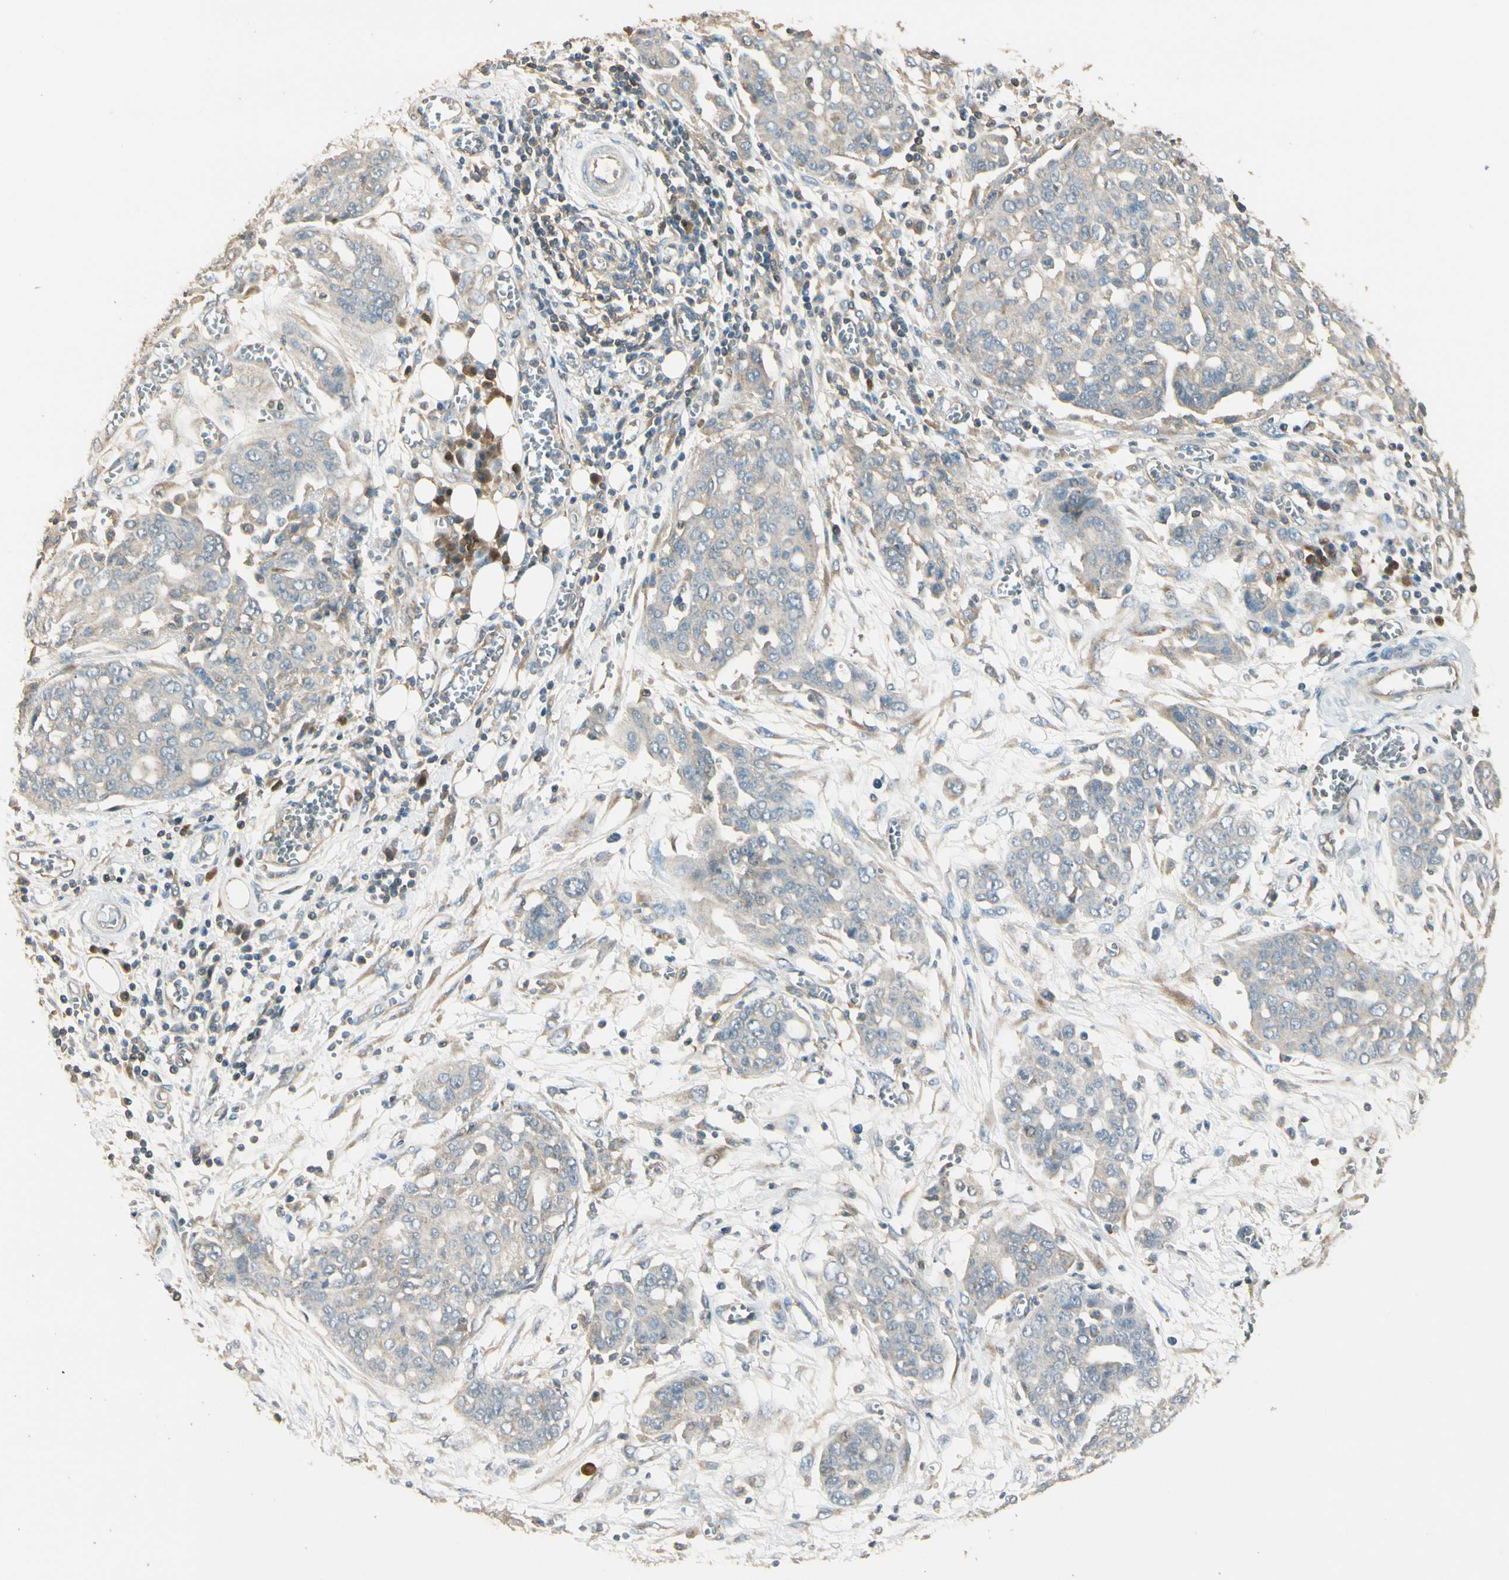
{"staining": {"intensity": "weak", "quantity": "25%-75%", "location": "cytoplasmic/membranous"}, "tissue": "ovarian cancer", "cell_type": "Tumor cells", "image_type": "cancer", "snomed": [{"axis": "morphology", "description": "Cystadenocarcinoma, serous, NOS"}, {"axis": "topography", "description": "Soft tissue"}, {"axis": "topography", "description": "Ovary"}], "caption": "Immunohistochemistry of human ovarian cancer (serous cystadenocarcinoma) reveals low levels of weak cytoplasmic/membranous staining in about 25%-75% of tumor cells.", "gene": "PLXNA1", "patient": {"sex": "female", "age": 57}}